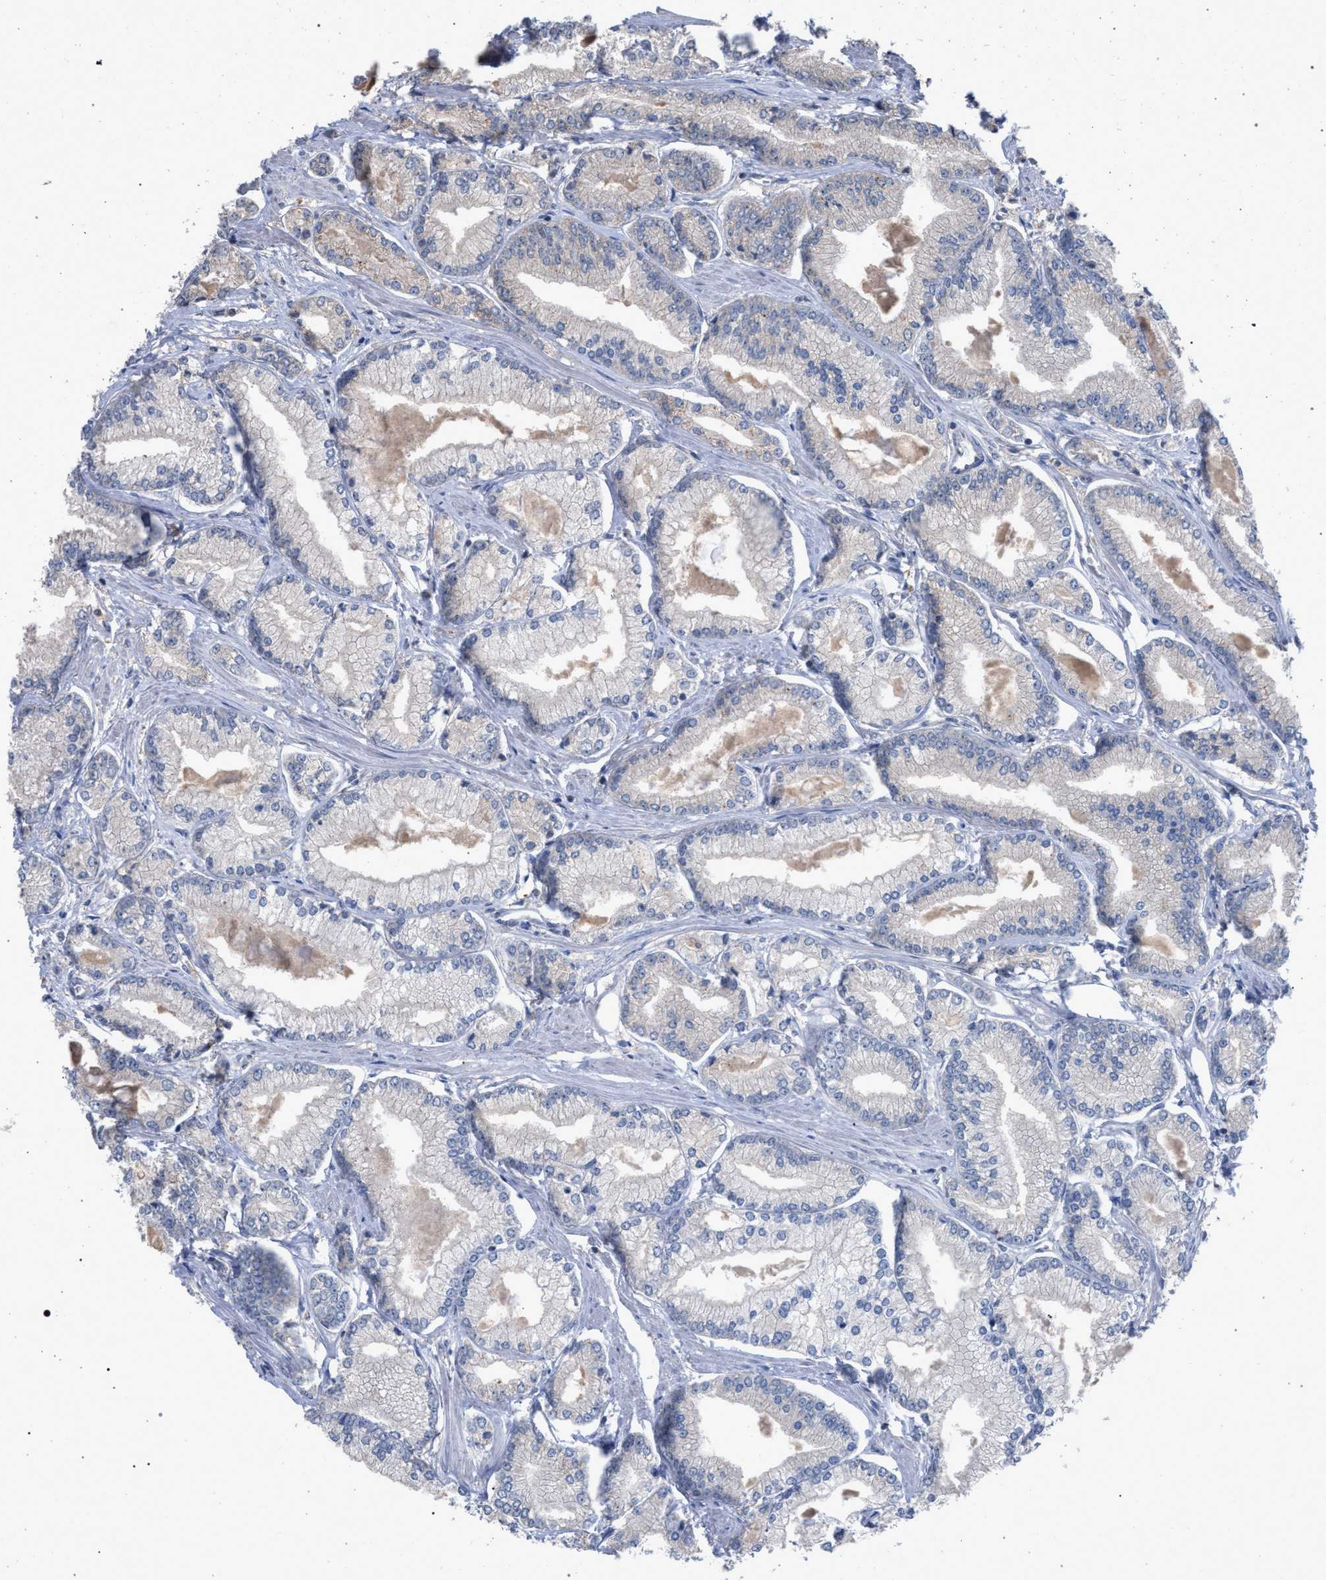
{"staining": {"intensity": "negative", "quantity": "none", "location": "none"}, "tissue": "prostate cancer", "cell_type": "Tumor cells", "image_type": "cancer", "snomed": [{"axis": "morphology", "description": "Adenocarcinoma, Low grade"}, {"axis": "topography", "description": "Prostate"}], "caption": "IHC micrograph of prostate cancer (adenocarcinoma (low-grade)) stained for a protein (brown), which displays no positivity in tumor cells. (DAB immunohistochemistry visualized using brightfield microscopy, high magnification).", "gene": "TECPR1", "patient": {"sex": "male", "age": 52}}